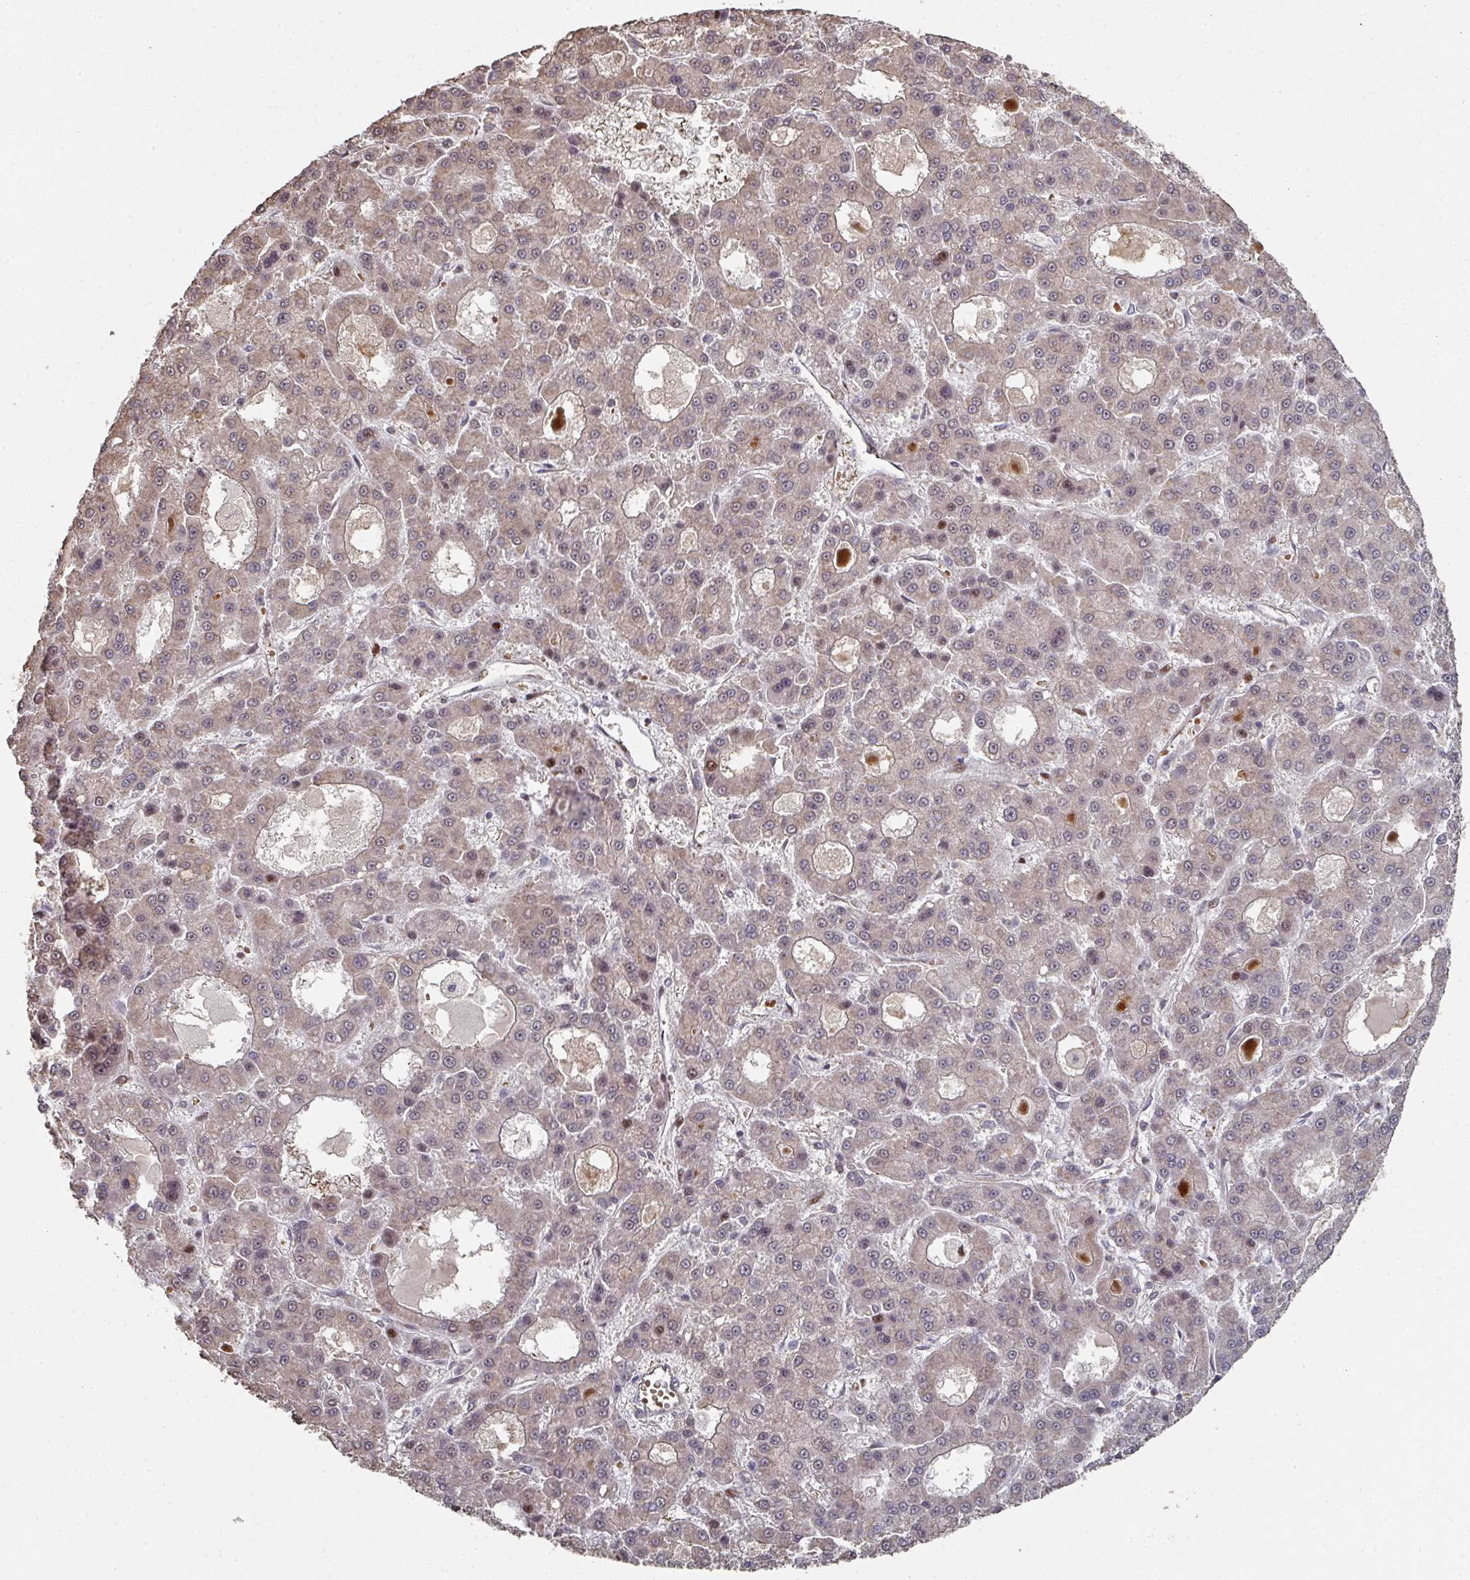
{"staining": {"intensity": "negative", "quantity": "none", "location": "none"}, "tissue": "liver cancer", "cell_type": "Tumor cells", "image_type": "cancer", "snomed": [{"axis": "morphology", "description": "Carcinoma, Hepatocellular, NOS"}, {"axis": "topography", "description": "Liver"}], "caption": "Protein analysis of liver hepatocellular carcinoma displays no significant positivity in tumor cells. (DAB immunohistochemistry visualized using brightfield microscopy, high magnification).", "gene": "CA7", "patient": {"sex": "male", "age": 70}}